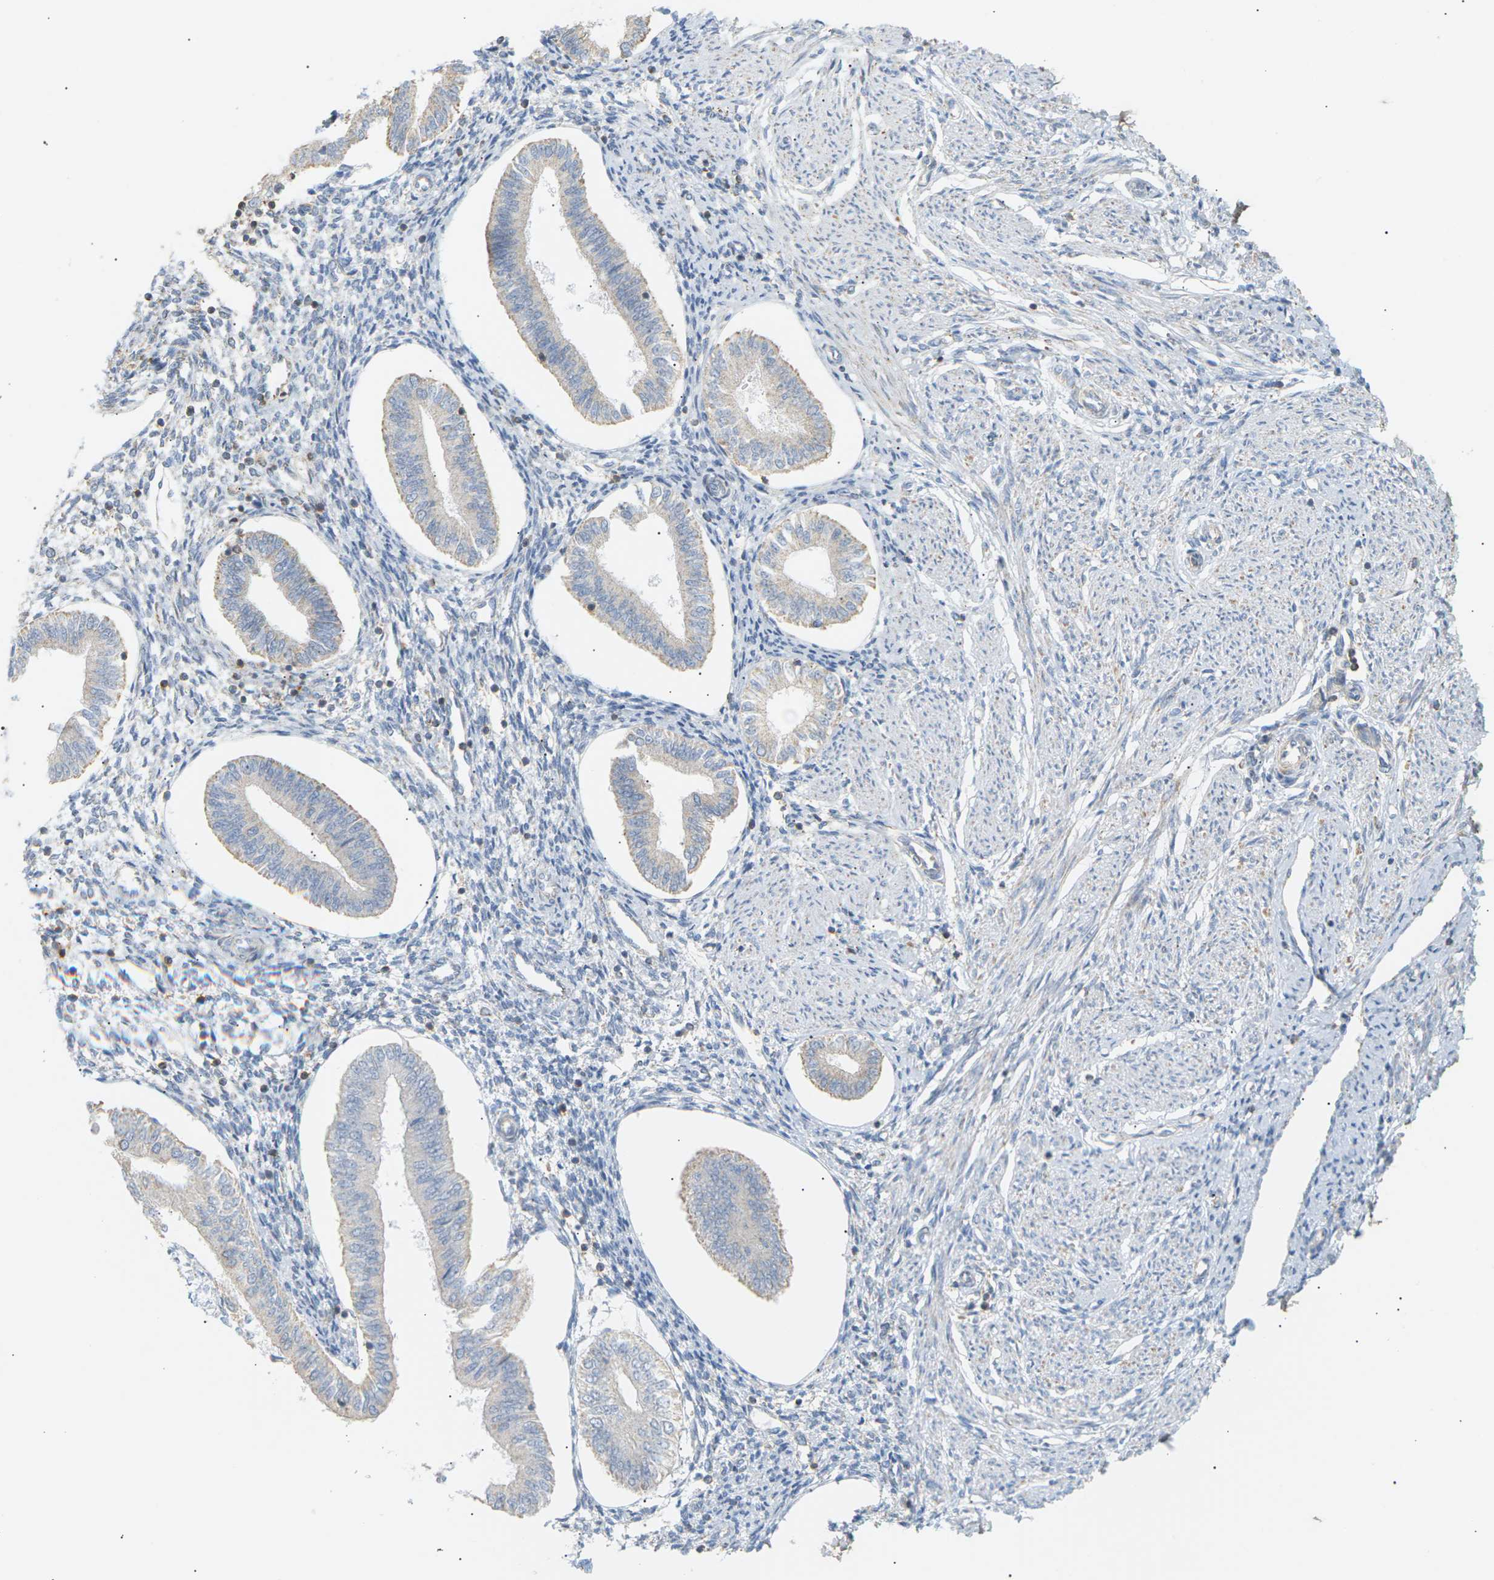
{"staining": {"intensity": "negative", "quantity": "none", "location": "none"}, "tissue": "endometrium", "cell_type": "Cells in endometrial stroma", "image_type": "normal", "snomed": [{"axis": "morphology", "description": "Normal tissue, NOS"}, {"axis": "topography", "description": "Endometrium"}], "caption": "This is a micrograph of immunohistochemistry staining of unremarkable endometrium, which shows no staining in cells in endometrial stroma.", "gene": "LIME1", "patient": {"sex": "female", "age": 50}}